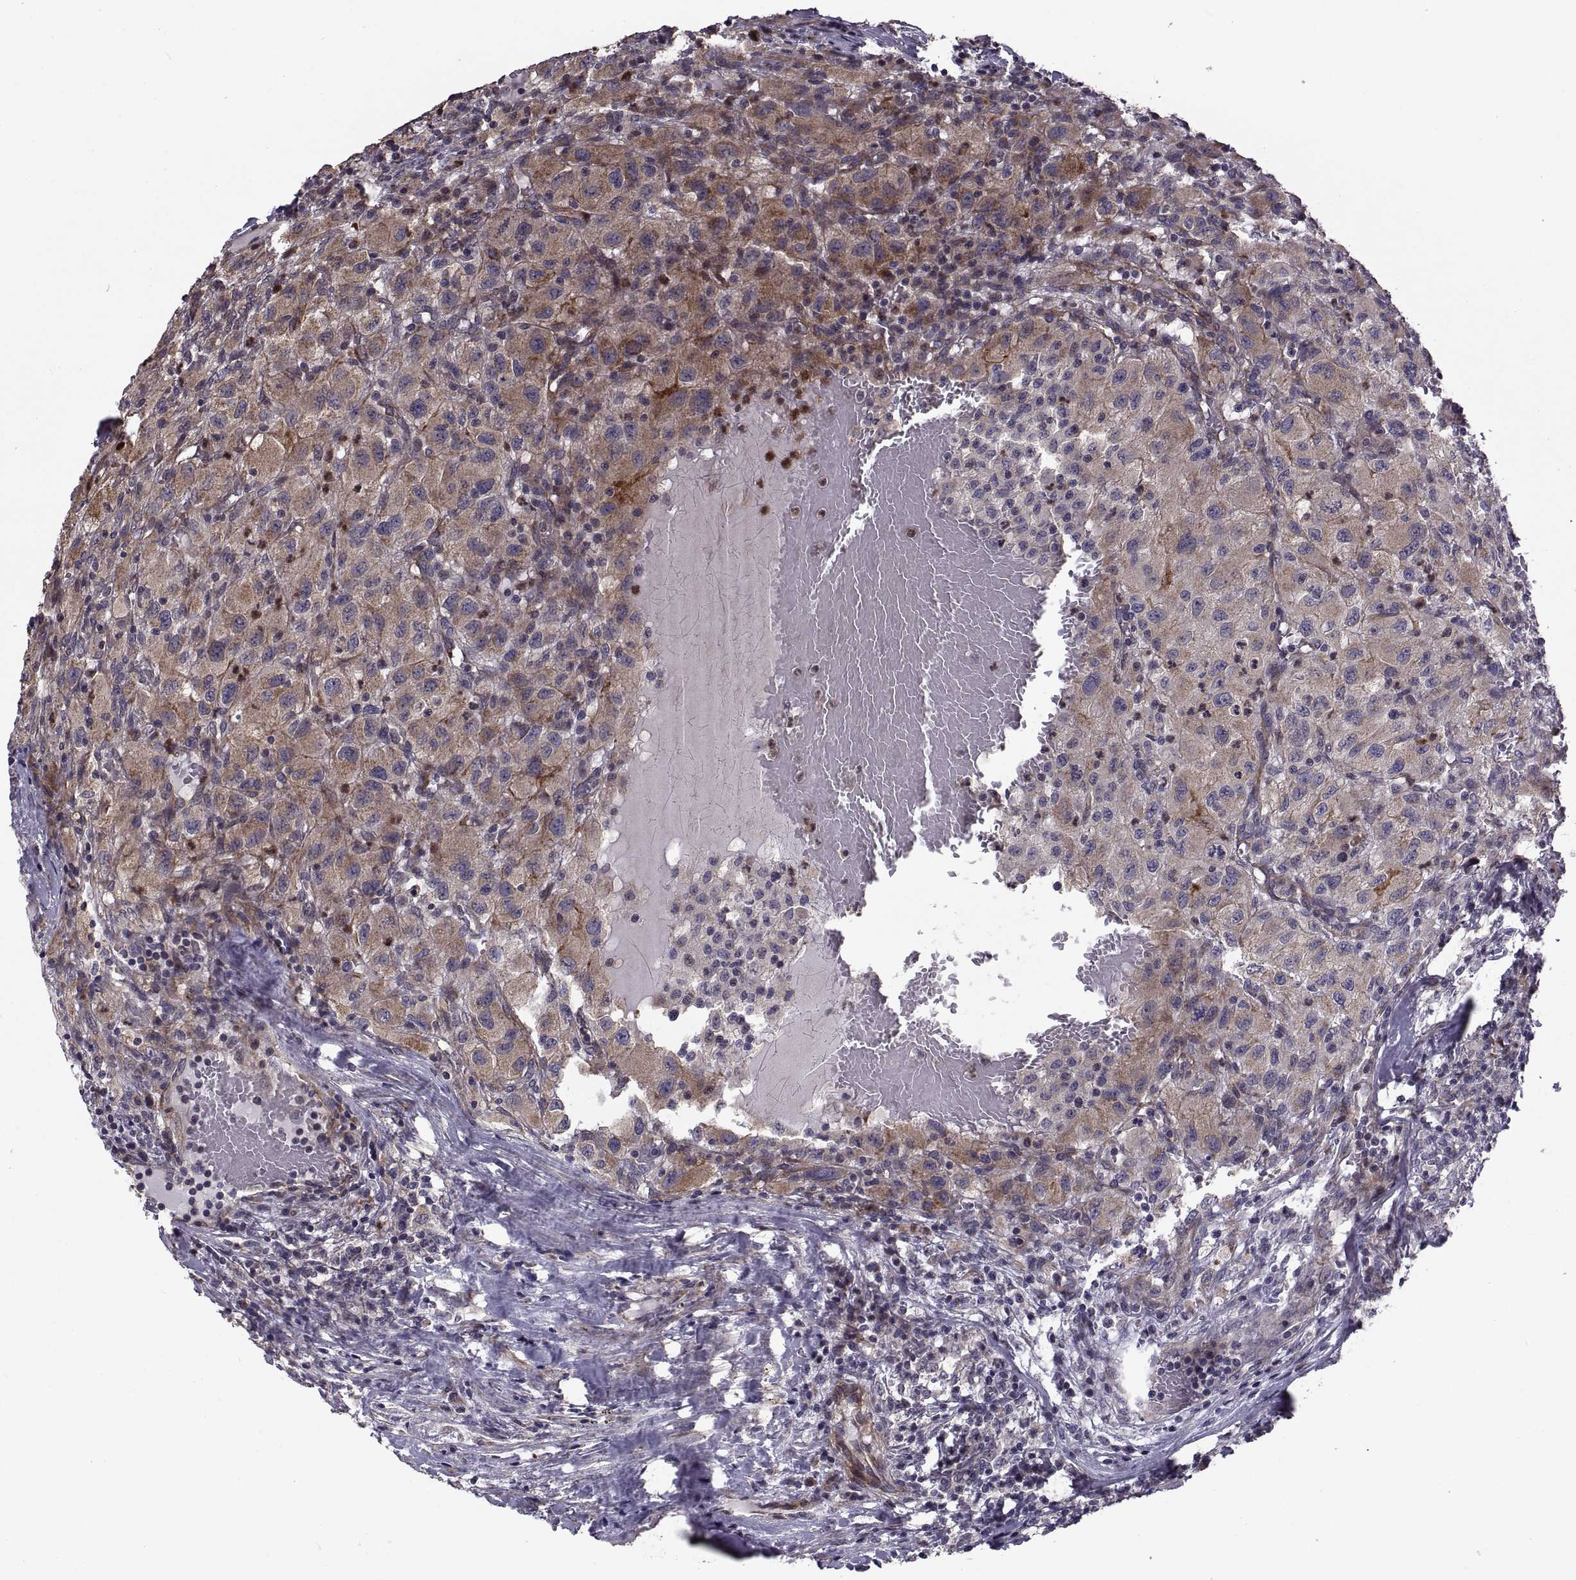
{"staining": {"intensity": "moderate", "quantity": "25%-75%", "location": "cytoplasmic/membranous"}, "tissue": "renal cancer", "cell_type": "Tumor cells", "image_type": "cancer", "snomed": [{"axis": "morphology", "description": "Adenocarcinoma, NOS"}, {"axis": "topography", "description": "Kidney"}], "caption": "Renal cancer tissue displays moderate cytoplasmic/membranous positivity in about 25%-75% of tumor cells, visualized by immunohistochemistry. Ihc stains the protein of interest in brown and the nuclei are stained blue.", "gene": "PMM2", "patient": {"sex": "female", "age": 67}}